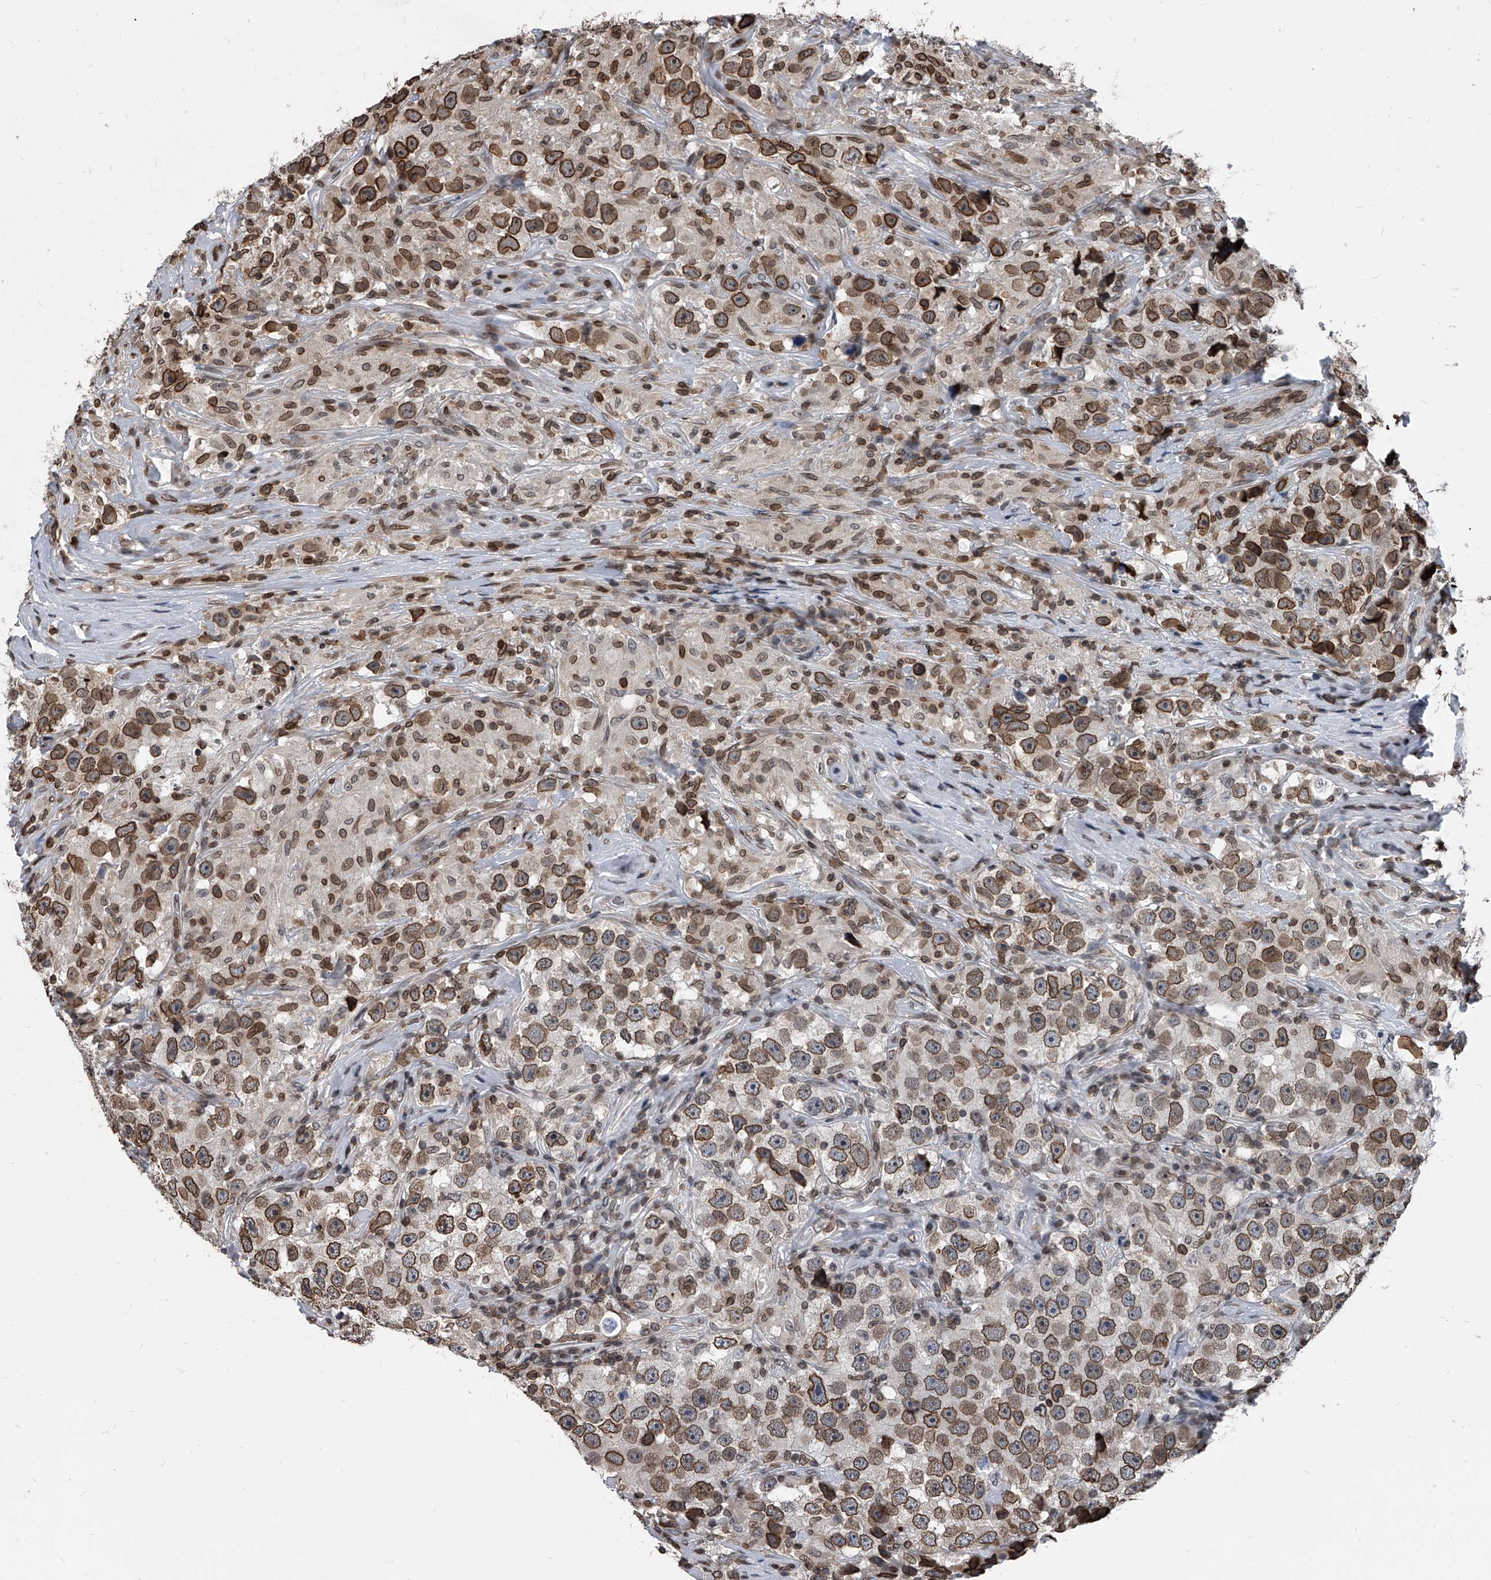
{"staining": {"intensity": "moderate", "quantity": ">75%", "location": "cytoplasmic/membranous,nuclear"}, "tissue": "testis cancer", "cell_type": "Tumor cells", "image_type": "cancer", "snomed": [{"axis": "morphology", "description": "Seminoma, NOS"}, {"axis": "topography", "description": "Testis"}], "caption": "The photomicrograph shows immunohistochemical staining of seminoma (testis). There is moderate cytoplasmic/membranous and nuclear positivity is present in approximately >75% of tumor cells.", "gene": "PHF20", "patient": {"sex": "male", "age": 49}}